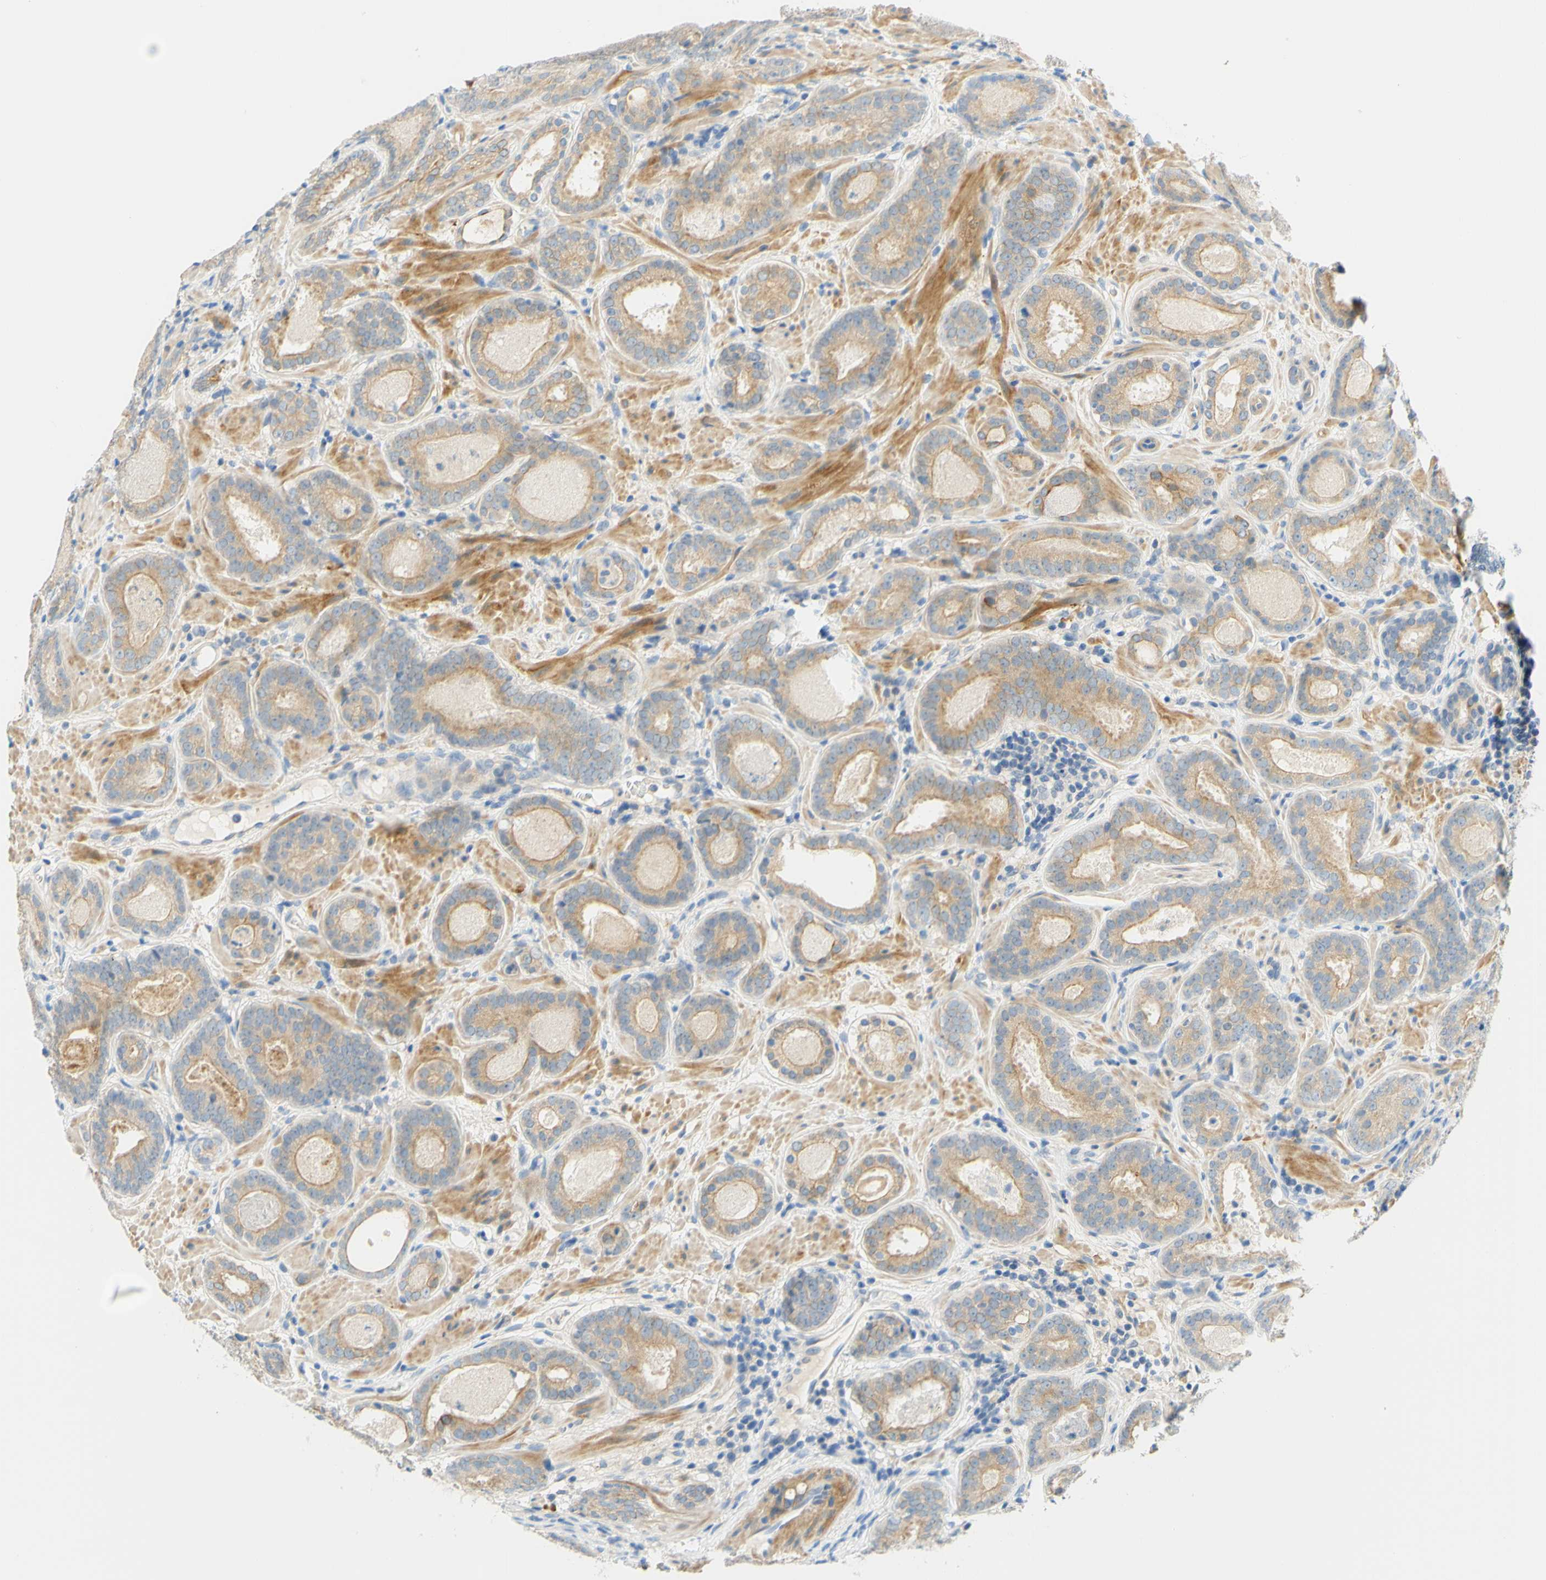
{"staining": {"intensity": "moderate", "quantity": ">75%", "location": "cytoplasmic/membranous"}, "tissue": "prostate cancer", "cell_type": "Tumor cells", "image_type": "cancer", "snomed": [{"axis": "morphology", "description": "Adenocarcinoma, Low grade"}, {"axis": "topography", "description": "Prostate"}], "caption": "Protein analysis of adenocarcinoma (low-grade) (prostate) tissue shows moderate cytoplasmic/membranous staining in approximately >75% of tumor cells.", "gene": "ENTREP2", "patient": {"sex": "male", "age": 69}}